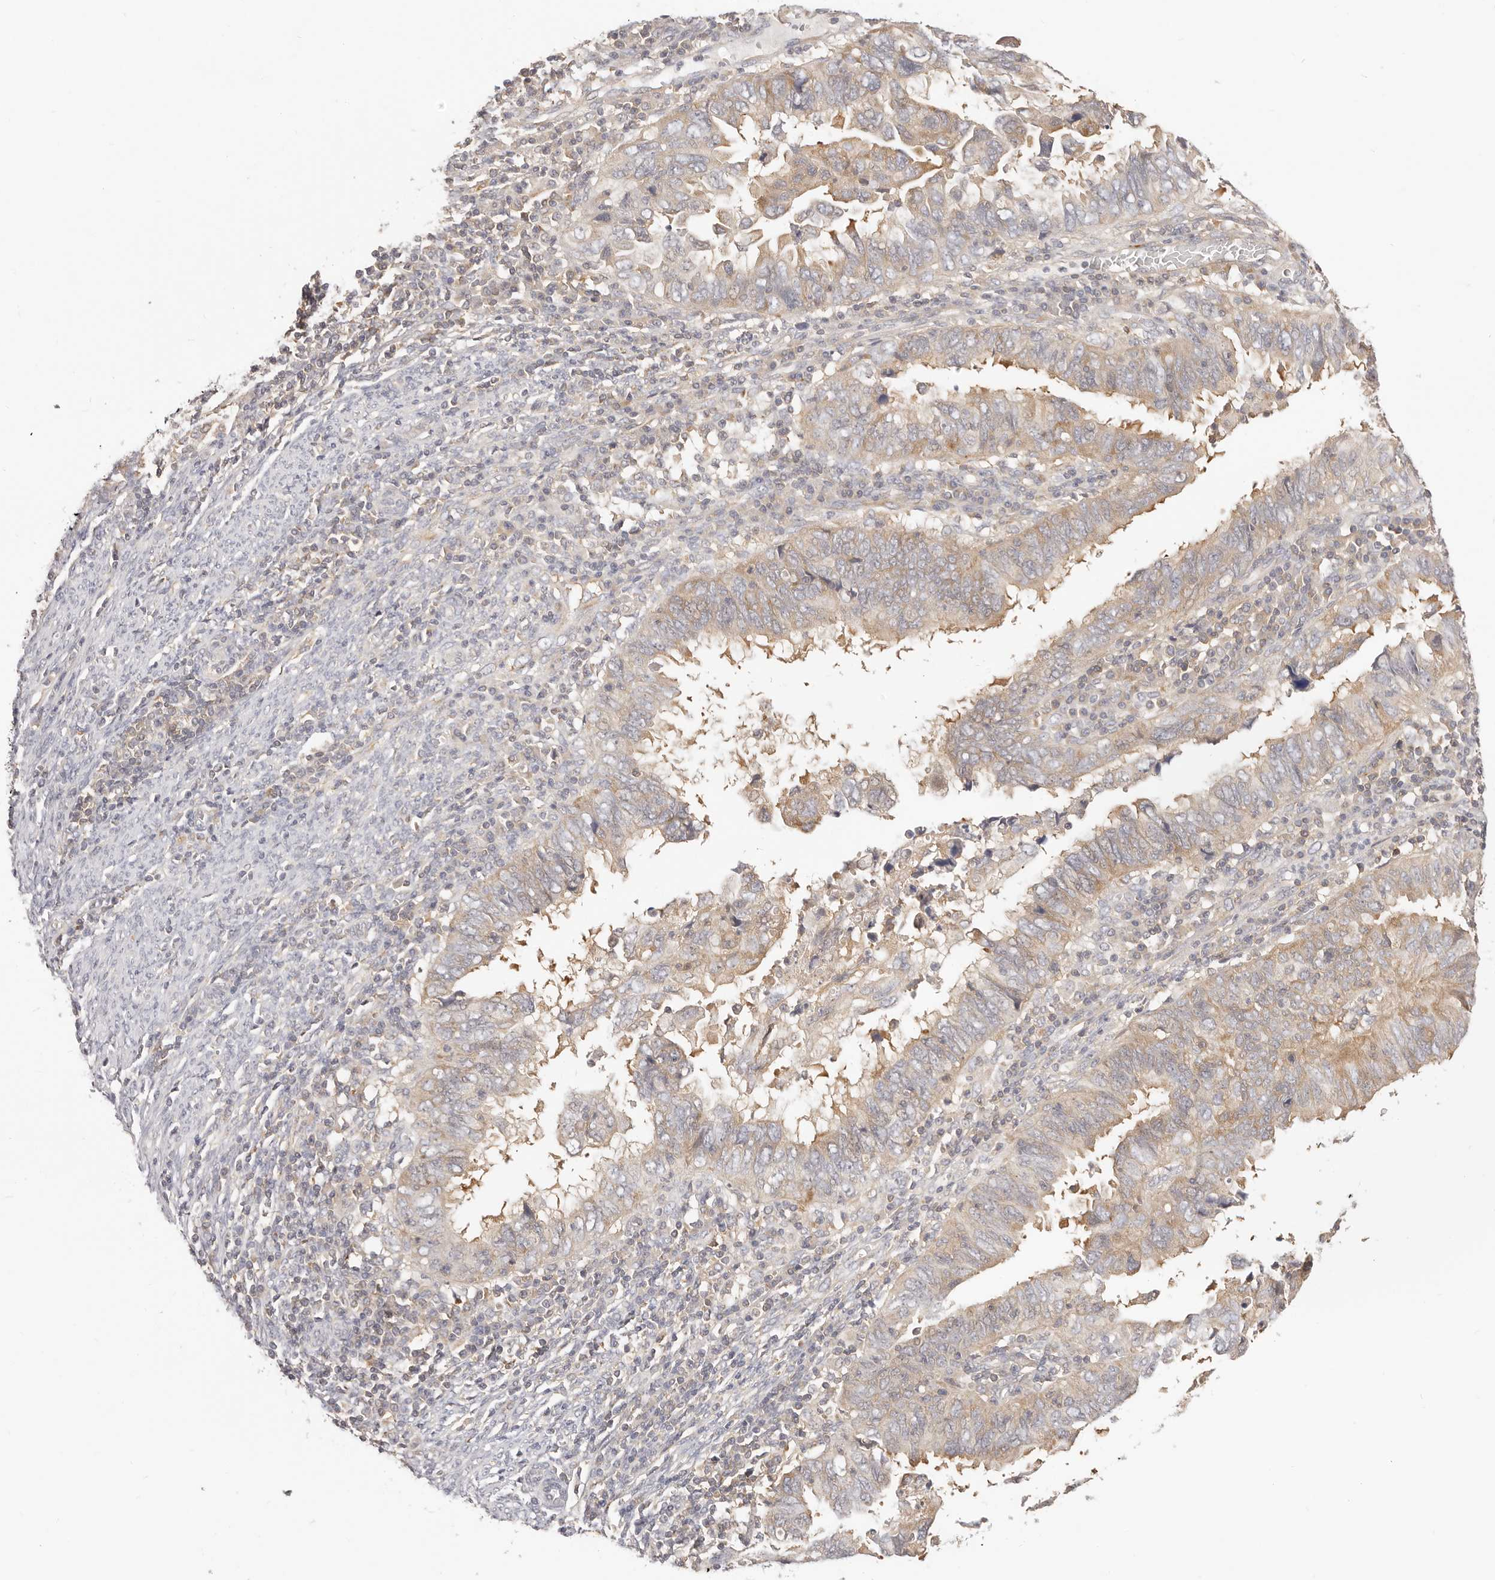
{"staining": {"intensity": "weak", "quantity": "25%-75%", "location": "cytoplasmic/membranous"}, "tissue": "endometrial cancer", "cell_type": "Tumor cells", "image_type": "cancer", "snomed": [{"axis": "morphology", "description": "Adenocarcinoma, NOS"}, {"axis": "topography", "description": "Uterus"}], "caption": "This is a histology image of IHC staining of endometrial cancer (adenocarcinoma), which shows weak expression in the cytoplasmic/membranous of tumor cells.", "gene": "DTNBP1", "patient": {"sex": "female", "age": 77}}